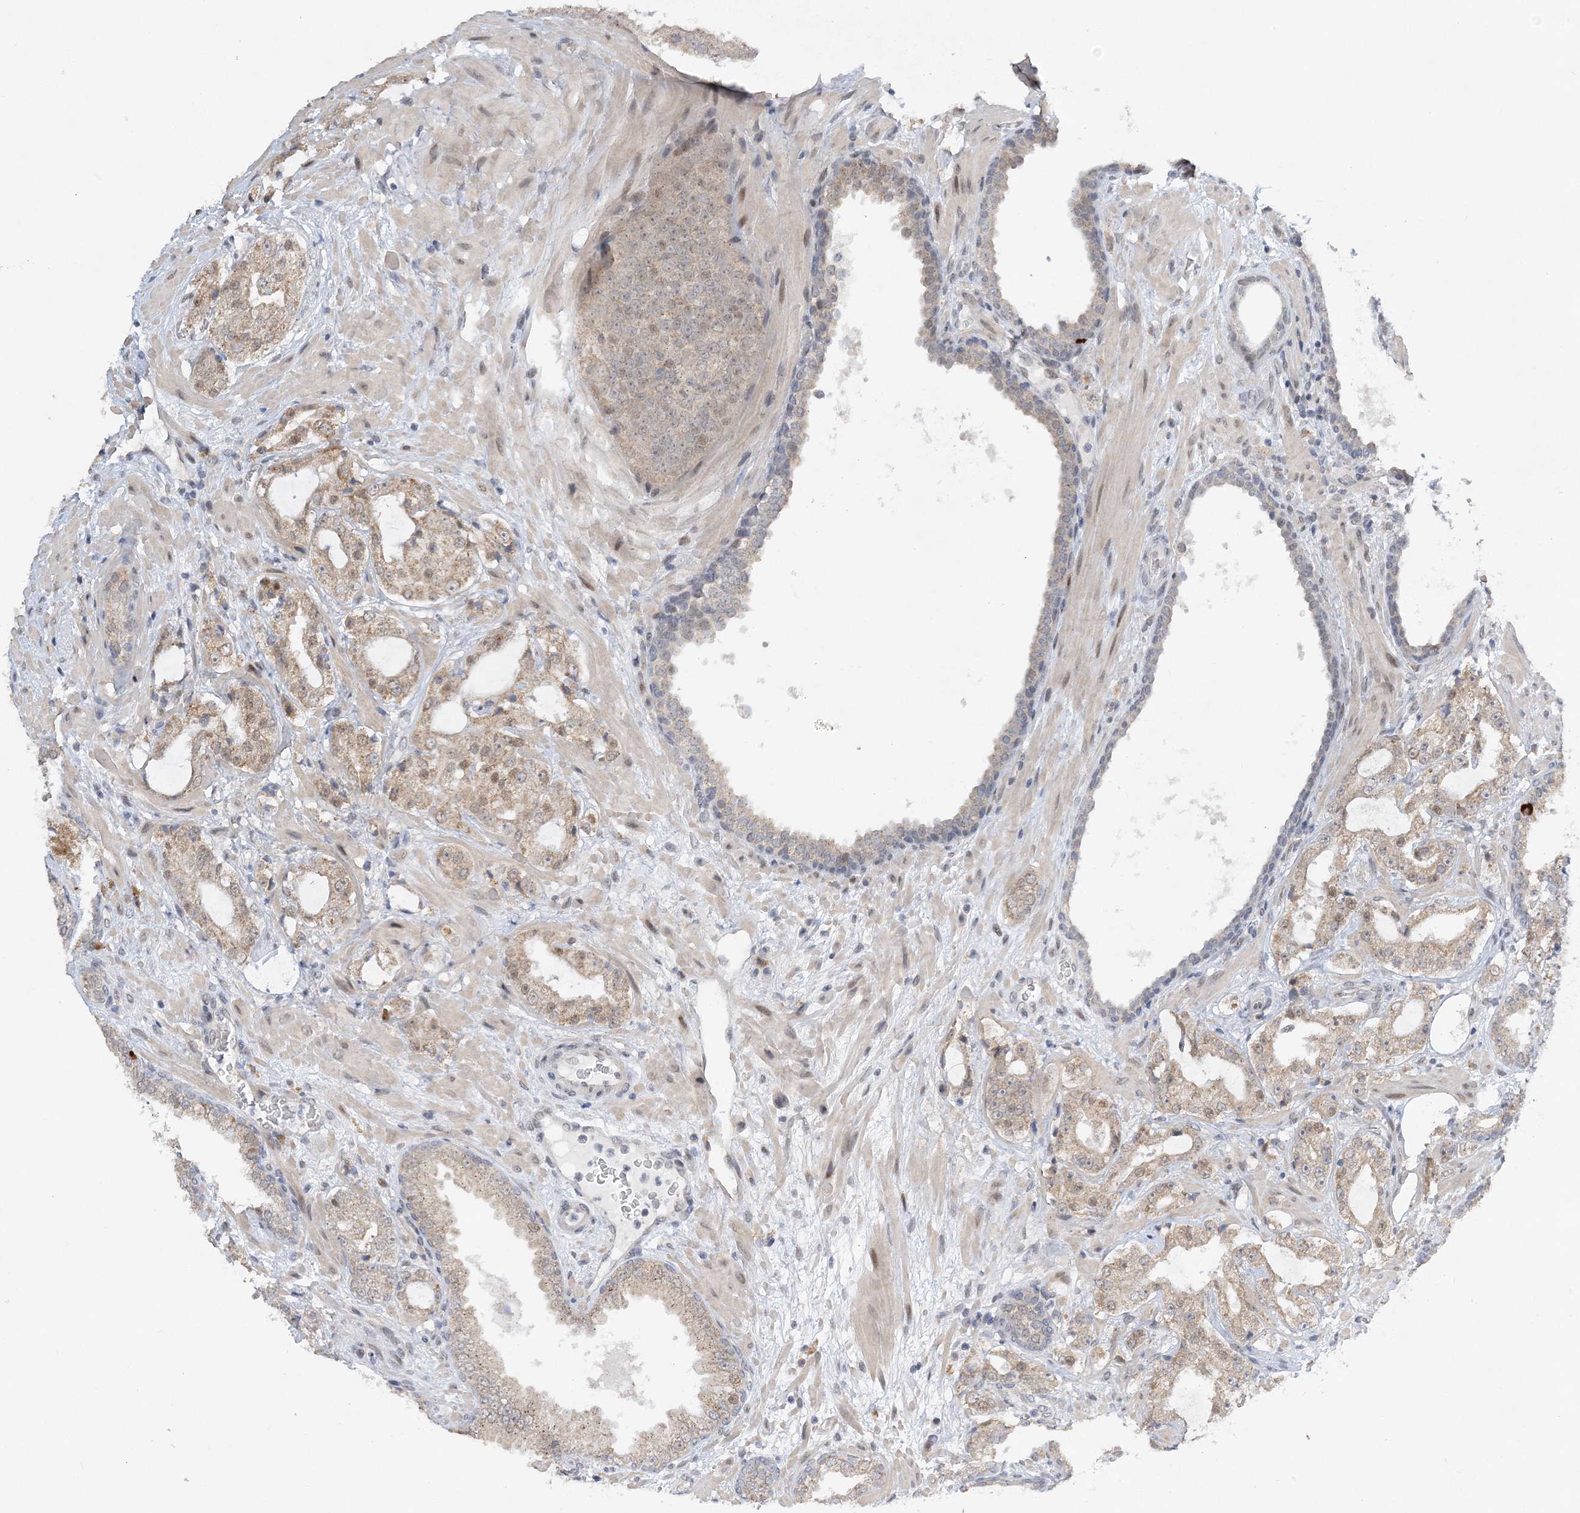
{"staining": {"intensity": "weak", "quantity": "25%-75%", "location": "cytoplasmic/membranous"}, "tissue": "prostate cancer", "cell_type": "Tumor cells", "image_type": "cancer", "snomed": [{"axis": "morphology", "description": "Adenocarcinoma, High grade"}, {"axis": "topography", "description": "Prostate"}], "caption": "IHC of human prostate cancer (adenocarcinoma (high-grade)) reveals low levels of weak cytoplasmic/membranous positivity in about 25%-75% of tumor cells.", "gene": "WAC", "patient": {"sex": "male", "age": 64}}